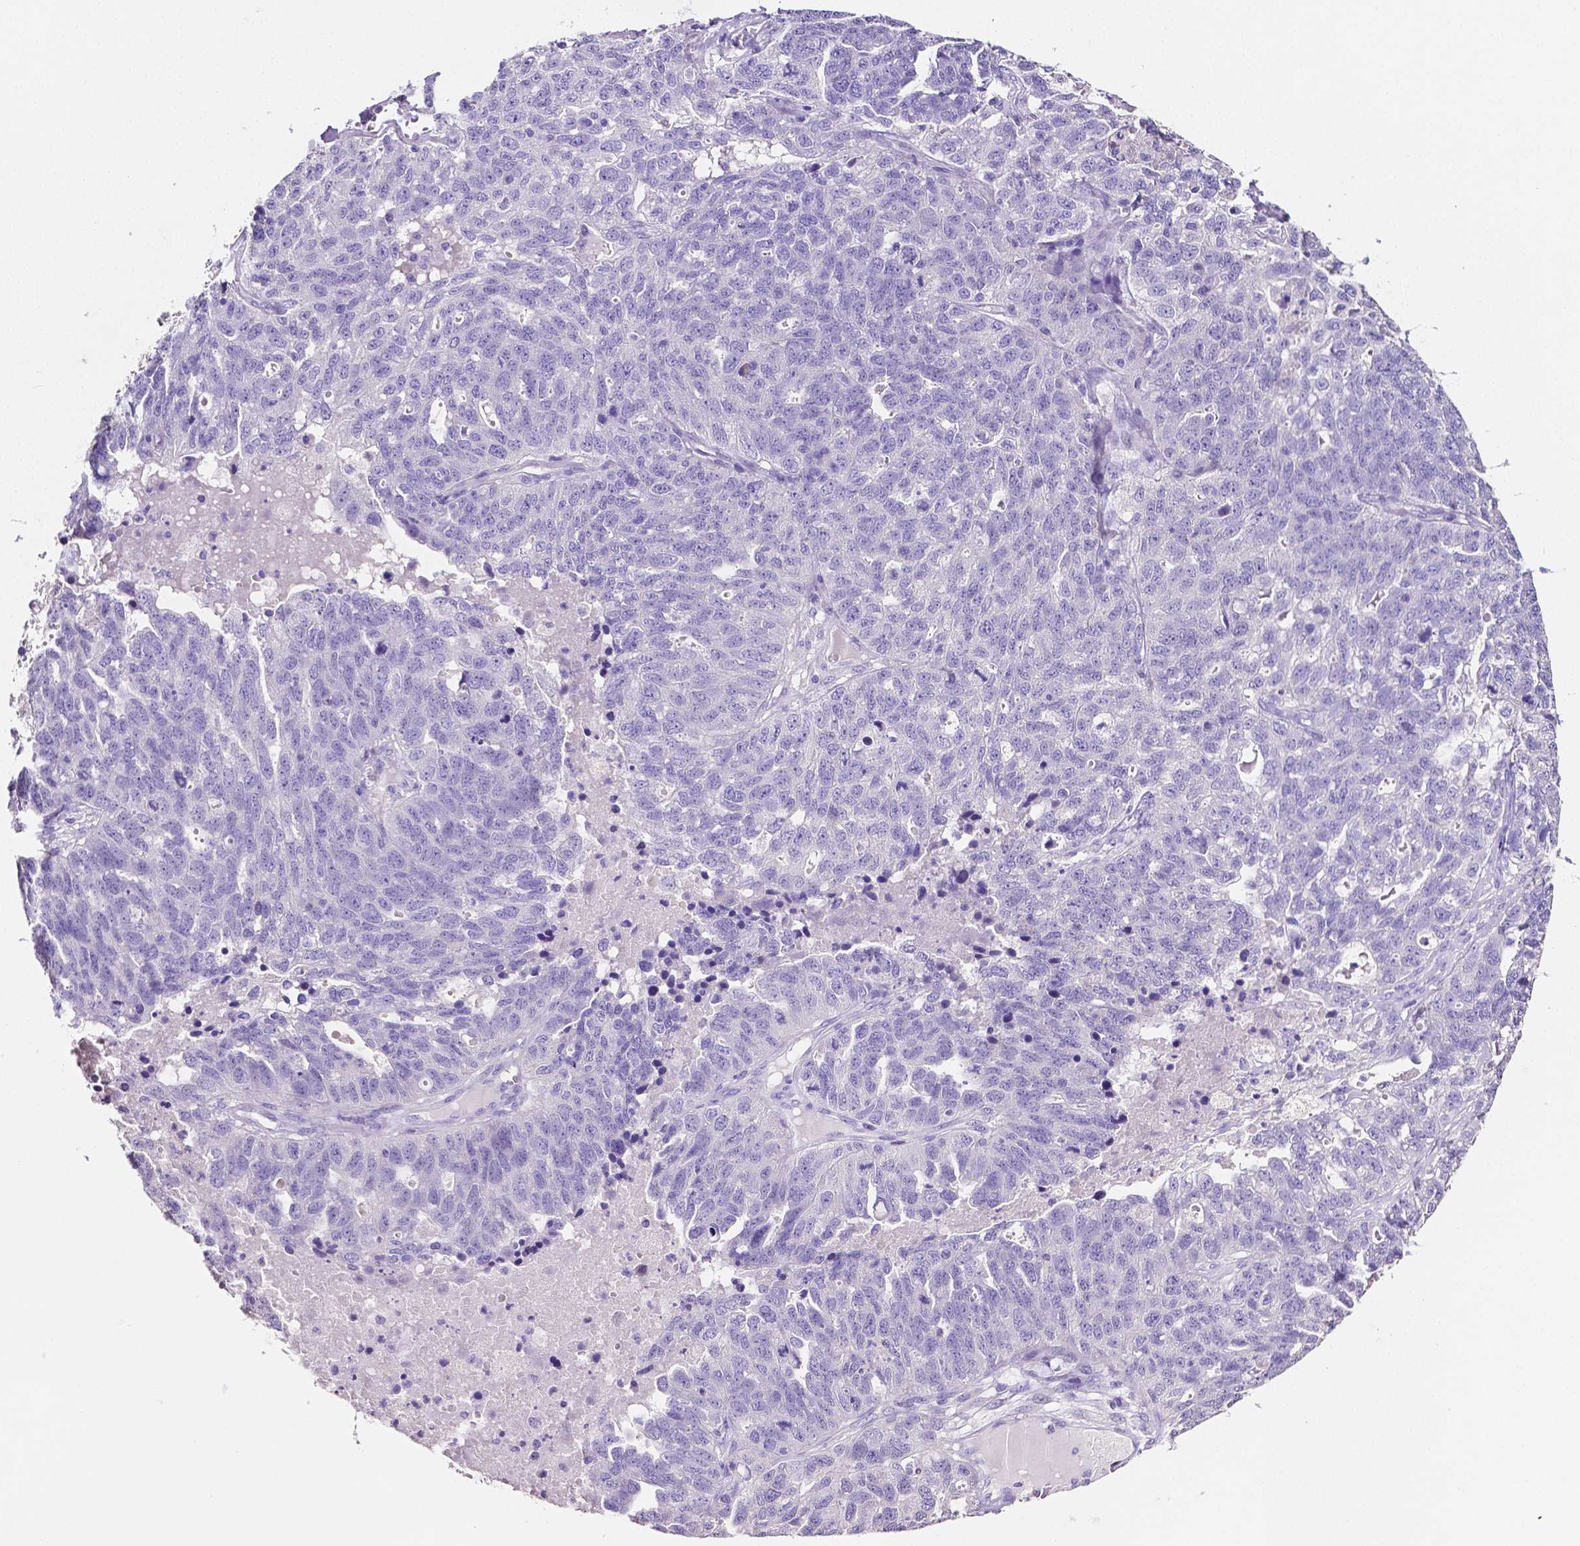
{"staining": {"intensity": "negative", "quantity": "none", "location": "none"}, "tissue": "ovarian cancer", "cell_type": "Tumor cells", "image_type": "cancer", "snomed": [{"axis": "morphology", "description": "Cystadenocarcinoma, serous, NOS"}, {"axis": "topography", "description": "Ovary"}], "caption": "Immunohistochemistry image of ovarian cancer stained for a protein (brown), which shows no expression in tumor cells.", "gene": "SLC22A2", "patient": {"sex": "female", "age": 71}}